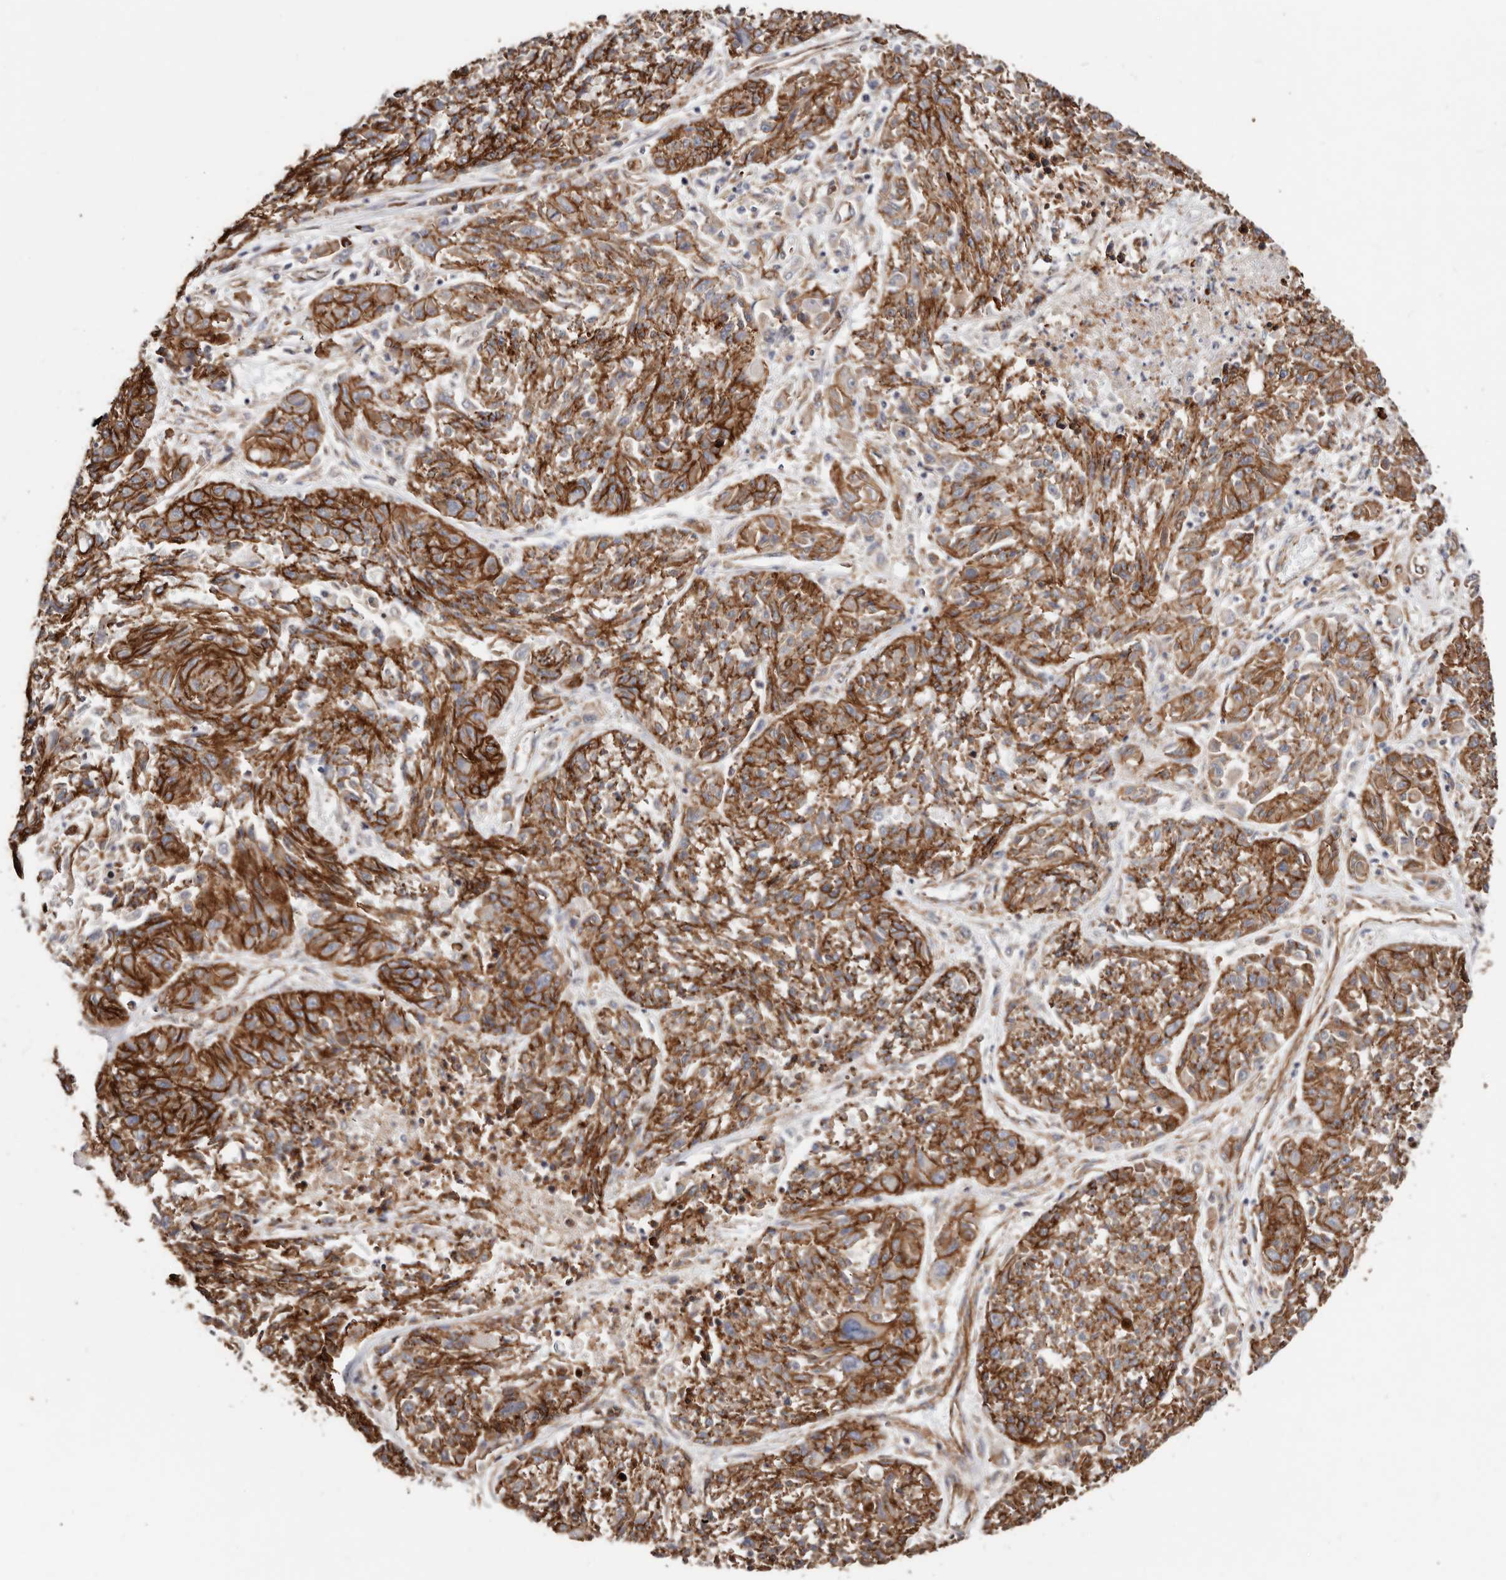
{"staining": {"intensity": "strong", "quantity": ">75%", "location": "cytoplasmic/membranous"}, "tissue": "melanoma", "cell_type": "Tumor cells", "image_type": "cancer", "snomed": [{"axis": "morphology", "description": "Malignant melanoma, NOS"}, {"axis": "topography", "description": "Skin"}], "caption": "Immunohistochemical staining of human melanoma exhibits high levels of strong cytoplasmic/membranous positivity in about >75% of tumor cells.", "gene": "CTNNB1", "patient": {"sex": "male", "age": 53}}